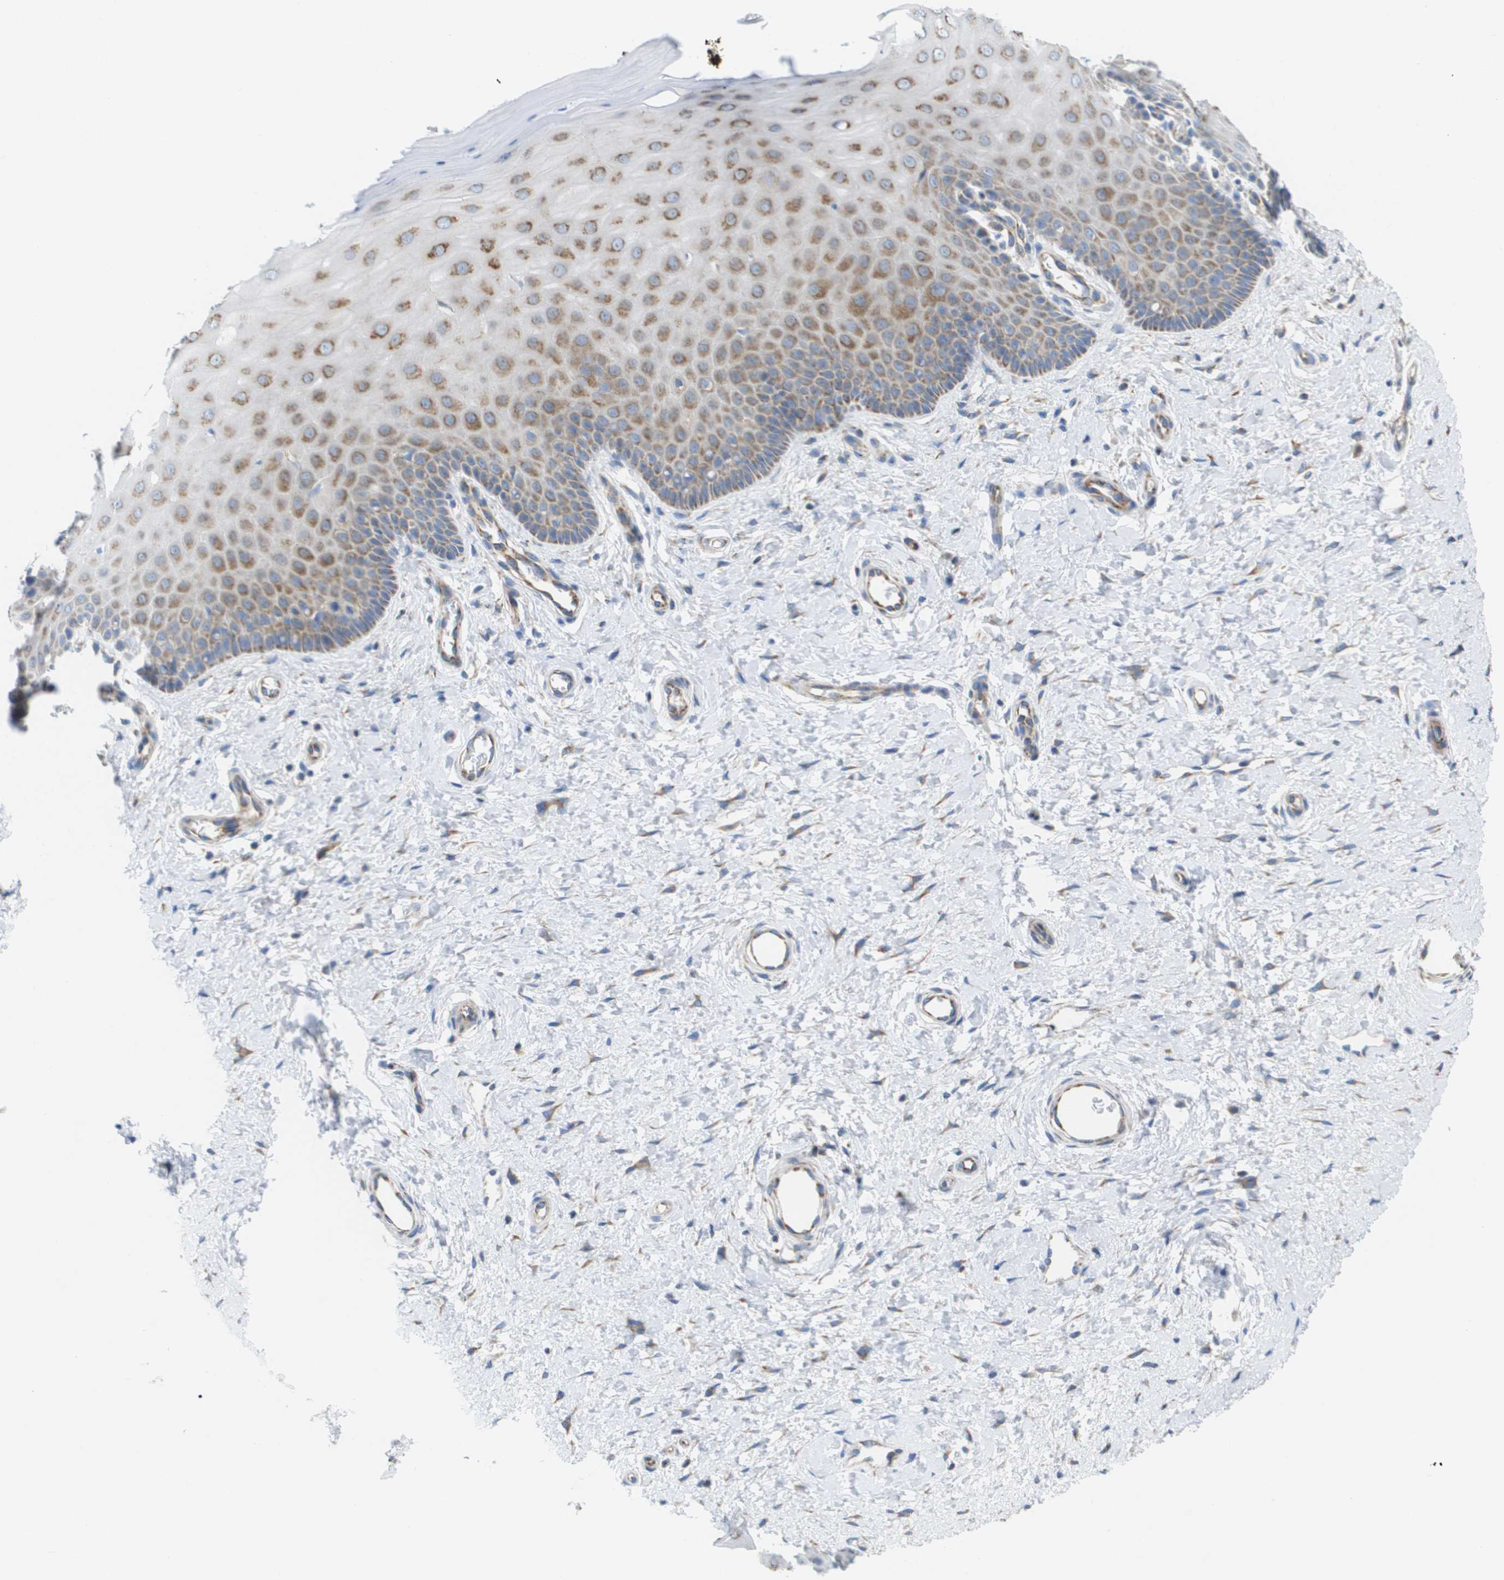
{"staining": {"intensity": "moderate", "quantity": ">75%", "location": "cytoplasmic/membranous"}, "tissue": "cervix", "cell_type": "Glandular cells", "image_type": "normal", "snomed": [{"axis": "morphology", "description": "Normal tissue, NOS"}, {"axis": "topography", "description": "Cervix"}], "caption": "Protein analysis of benign cervix exhibits moderate cytoplasmic/membranous expression in approximately >75% of glandular cells.", "gene": "FIS1", "patient": {"sex": "female", "age": 55}}